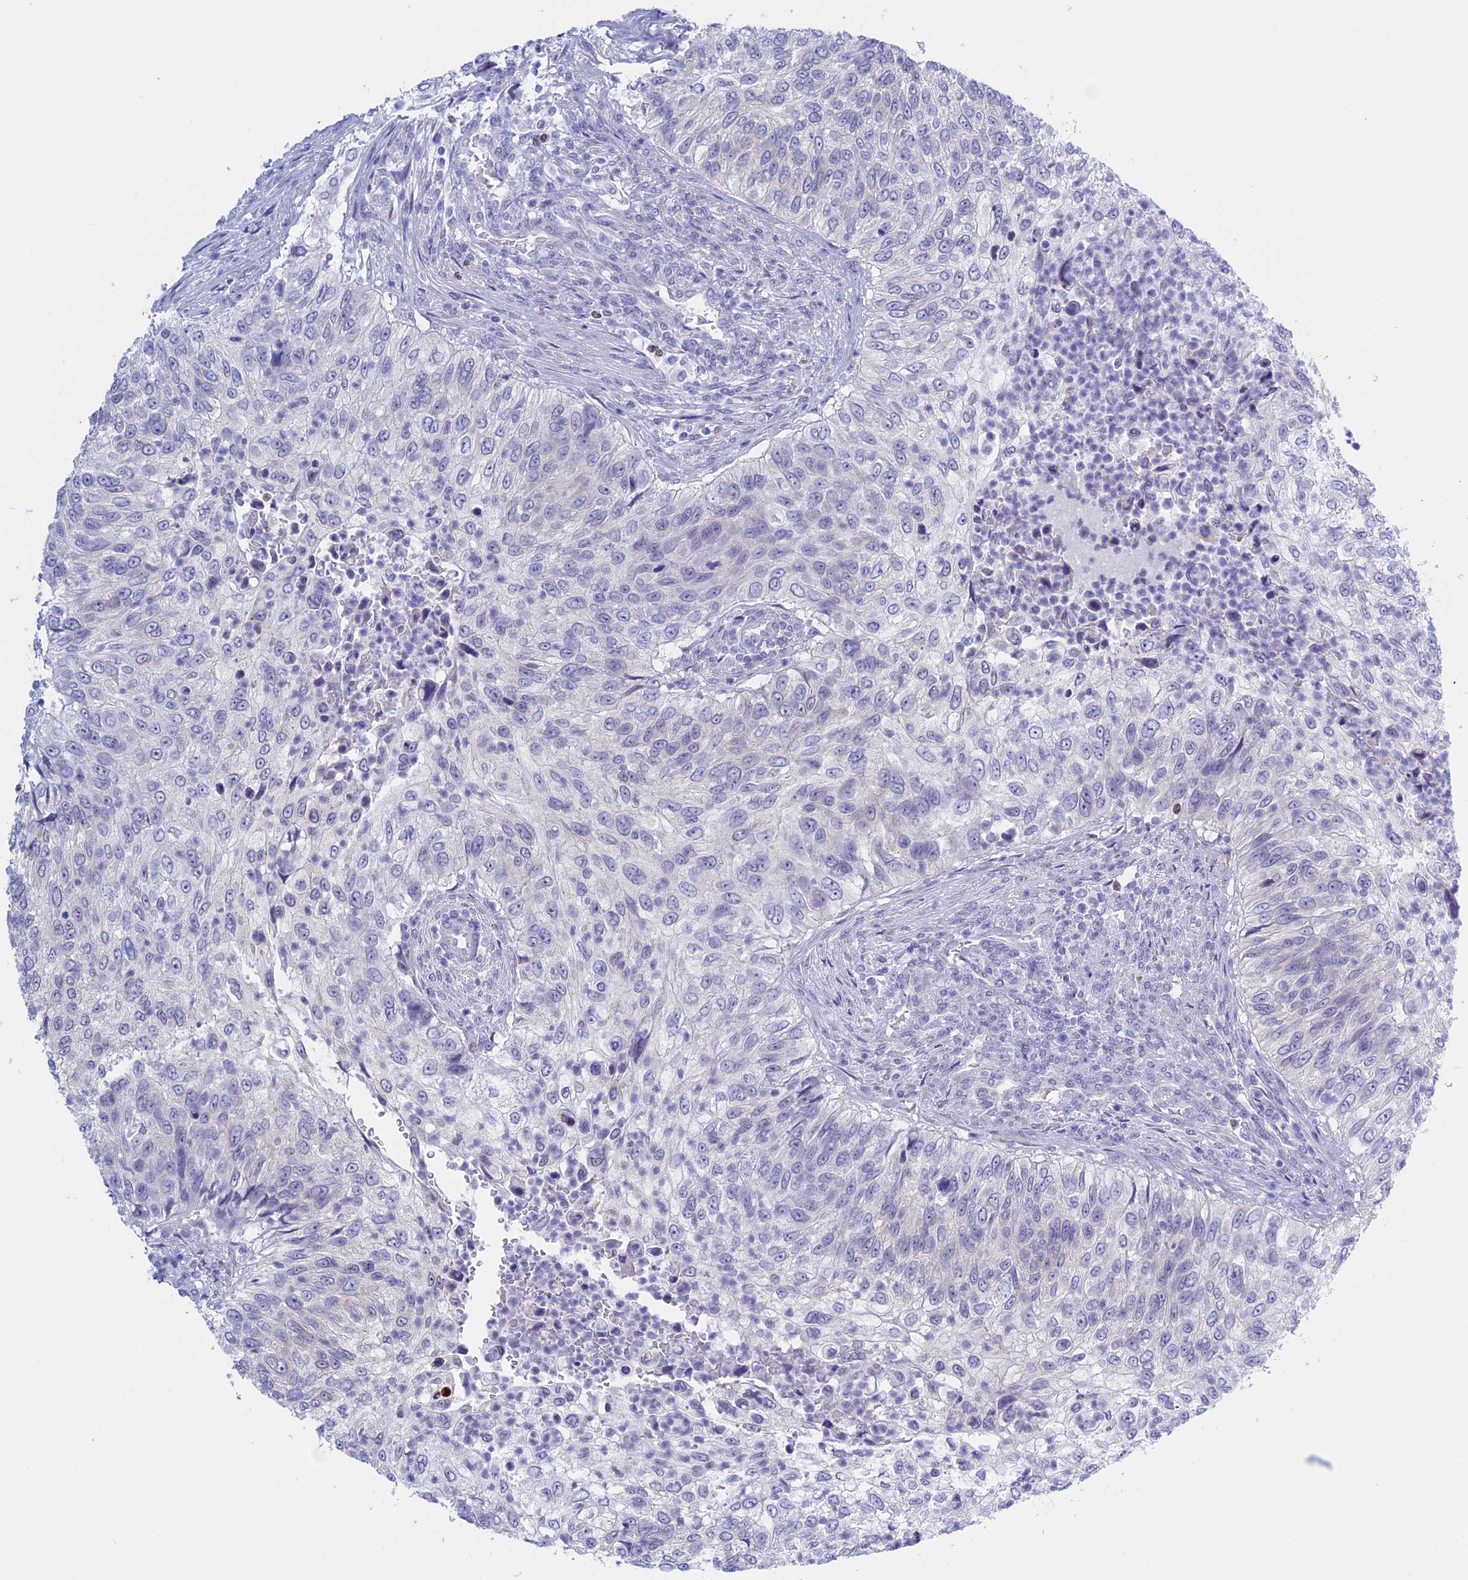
{"staining": {"intensity": "negative", "quantity": "none", "location": "none"}, "tissue": "urothelial cancer", "cell_type": "Tumor cells", "image_type": "cancer", "snomed": [{"axis": "morphology", "description": "Urothelial carcinoma, High grade"}, {"axis": "topography", "description": "Urinary bladder"}], "caption": "A high-resolution histopathology image shows immunohistochemistry staining of urothelial cancer, which displays no significant staining in tumor cells.", "gene": "LHFPL2", "patient": {"sex": "female", "age": 60}}